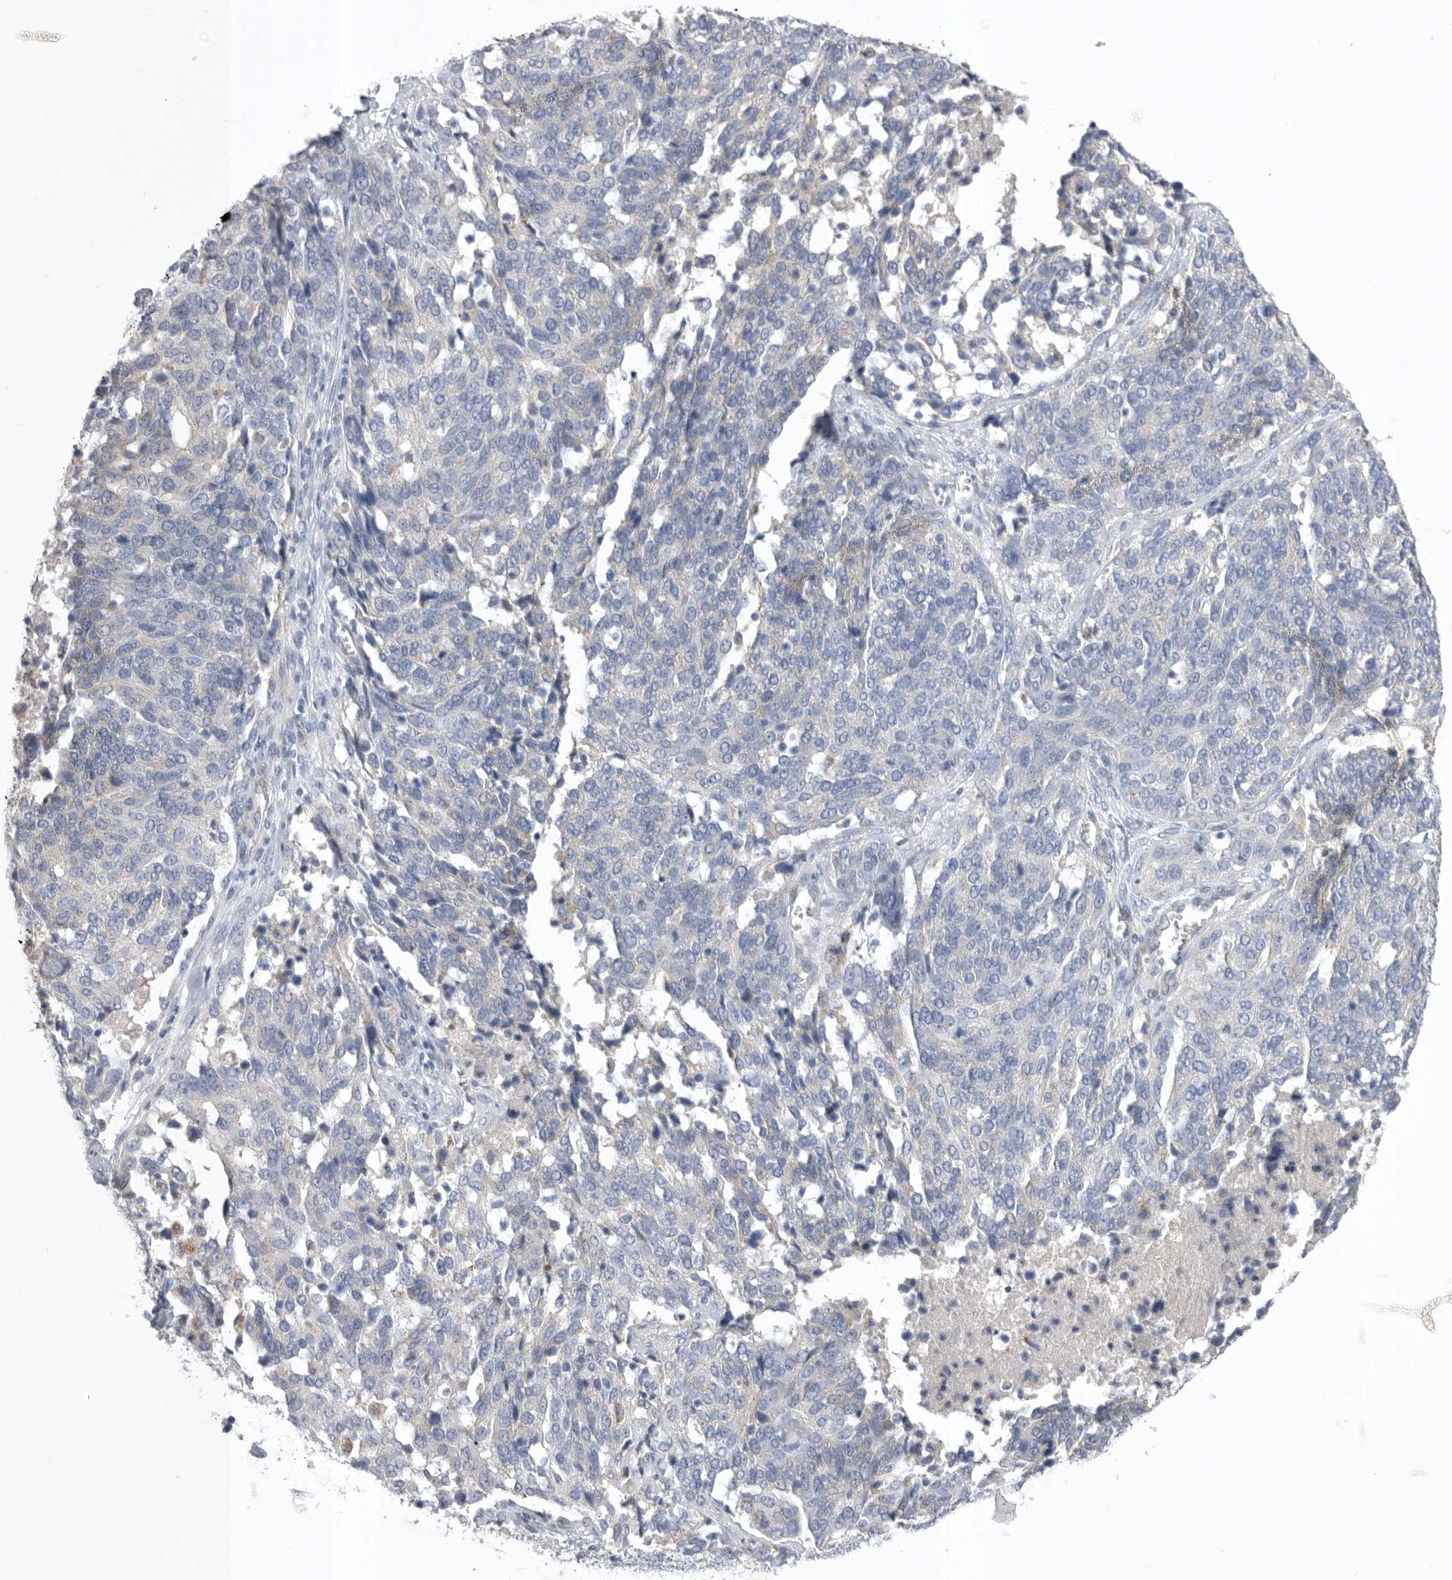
{"staining": {"intensity": "negative", "quantity": "none", "location": "none"}, "tissue": "ovarian cancer", "cell_type": "Tumor cells", "image_type": "cancer", "snomed": [{"axis": "morphology", "description": "Cystadenocarcinoma, serous, NOS"}, {"axis": "topography", "description": "Ovary"}], "caption": "Ovarian cancer (serous cystadenocarcinoma) was stained to show a protein in brown. There is no significant positivity in tumor cells.", "gene": "CCDC126", "patient": {"sex": "female", "age": 44}}